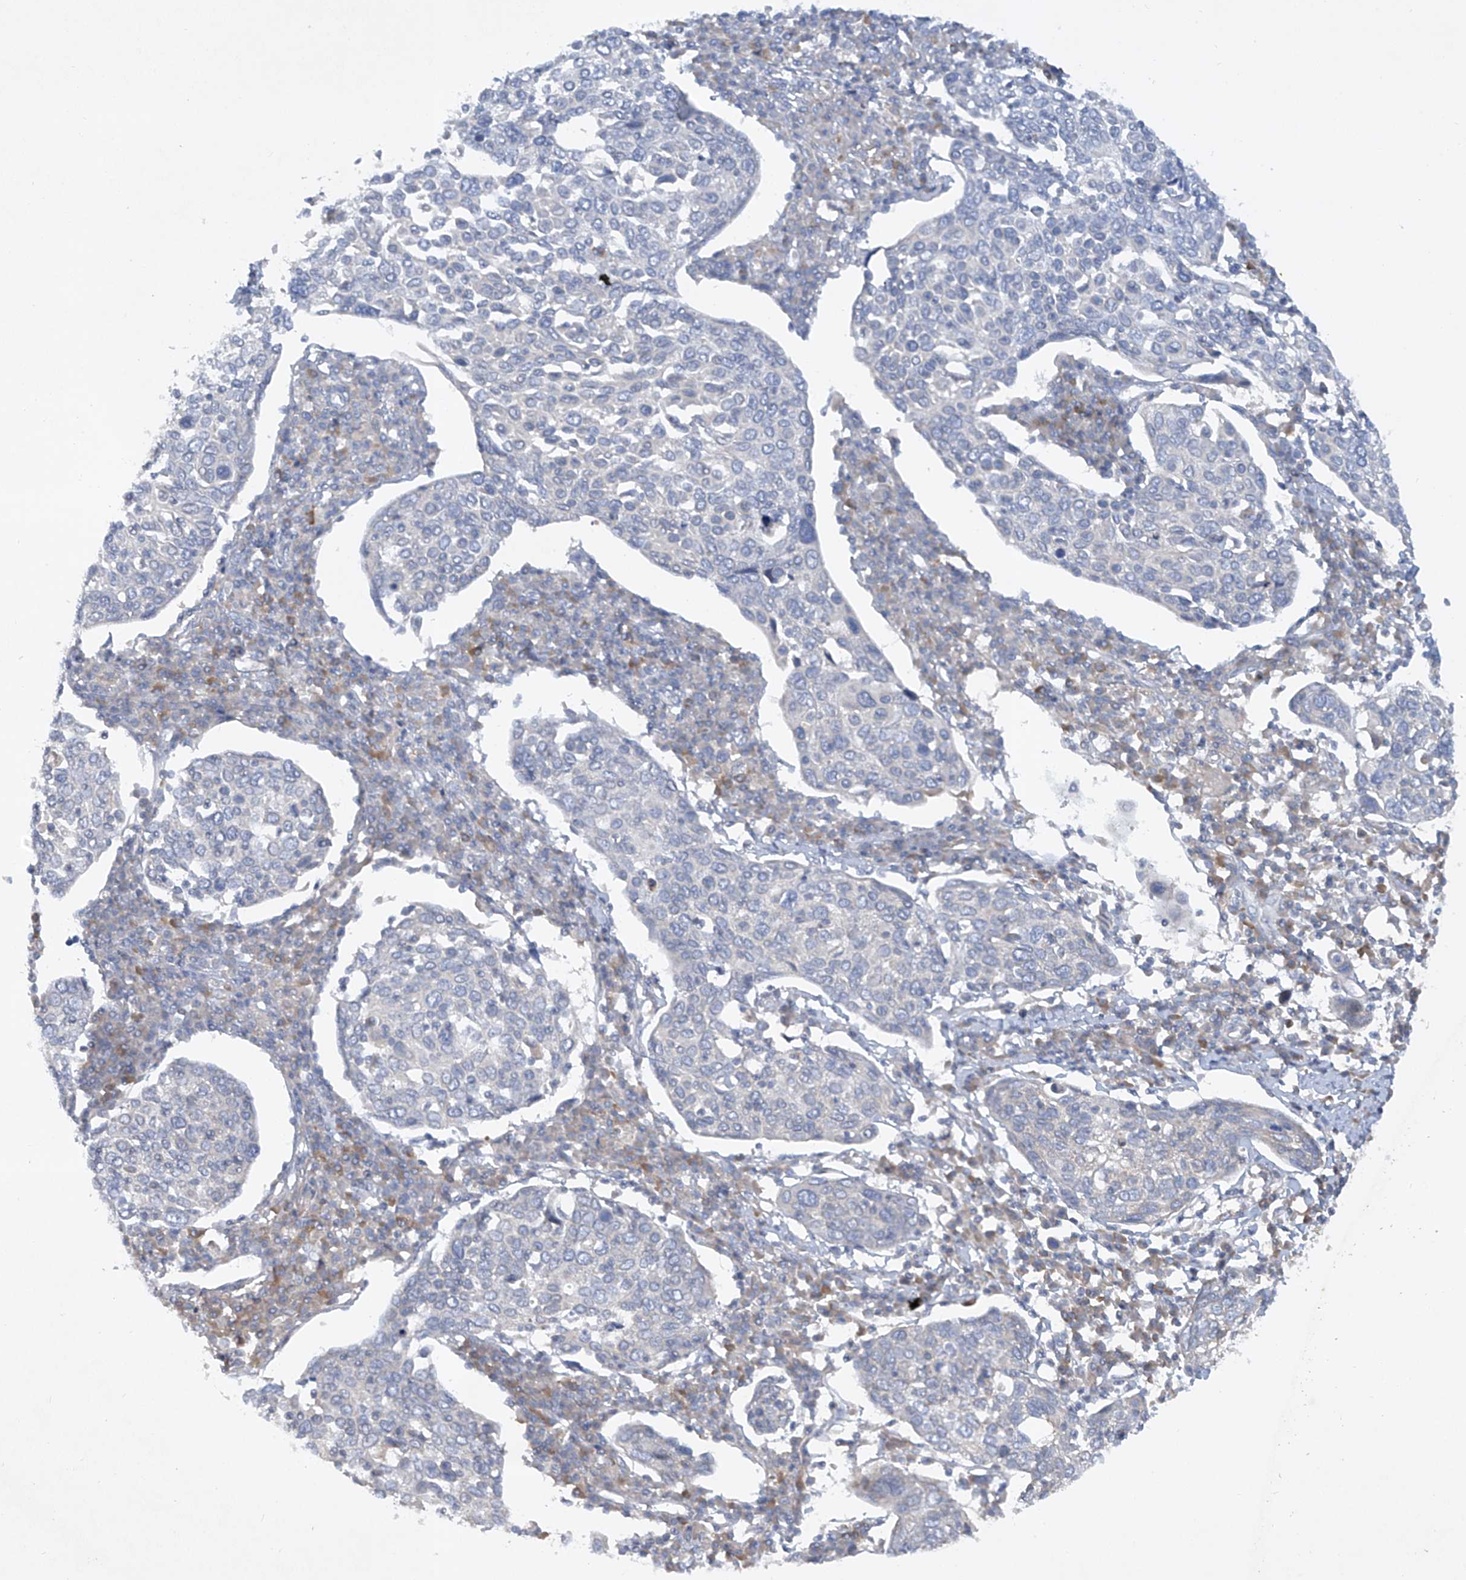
{"staining": {"intensity": "negative", "quantity": "none", "location": "none"}, "tissue": "cervical cancer", "cell_type": "Tumor cells", "image_type": "cancer", "snomed": [{"axis": "morphology", "description": "Squamous cell carcinoma, NOS"}, {"axis": "topography", "description": "Cervix"}], "caption": "The histopathology image reveals no significant expression in tumor cells of cervical cancer (squamous cell carcinoma).", "gene": "HAS3", "patient": {"sex": "female", "age": 40}}